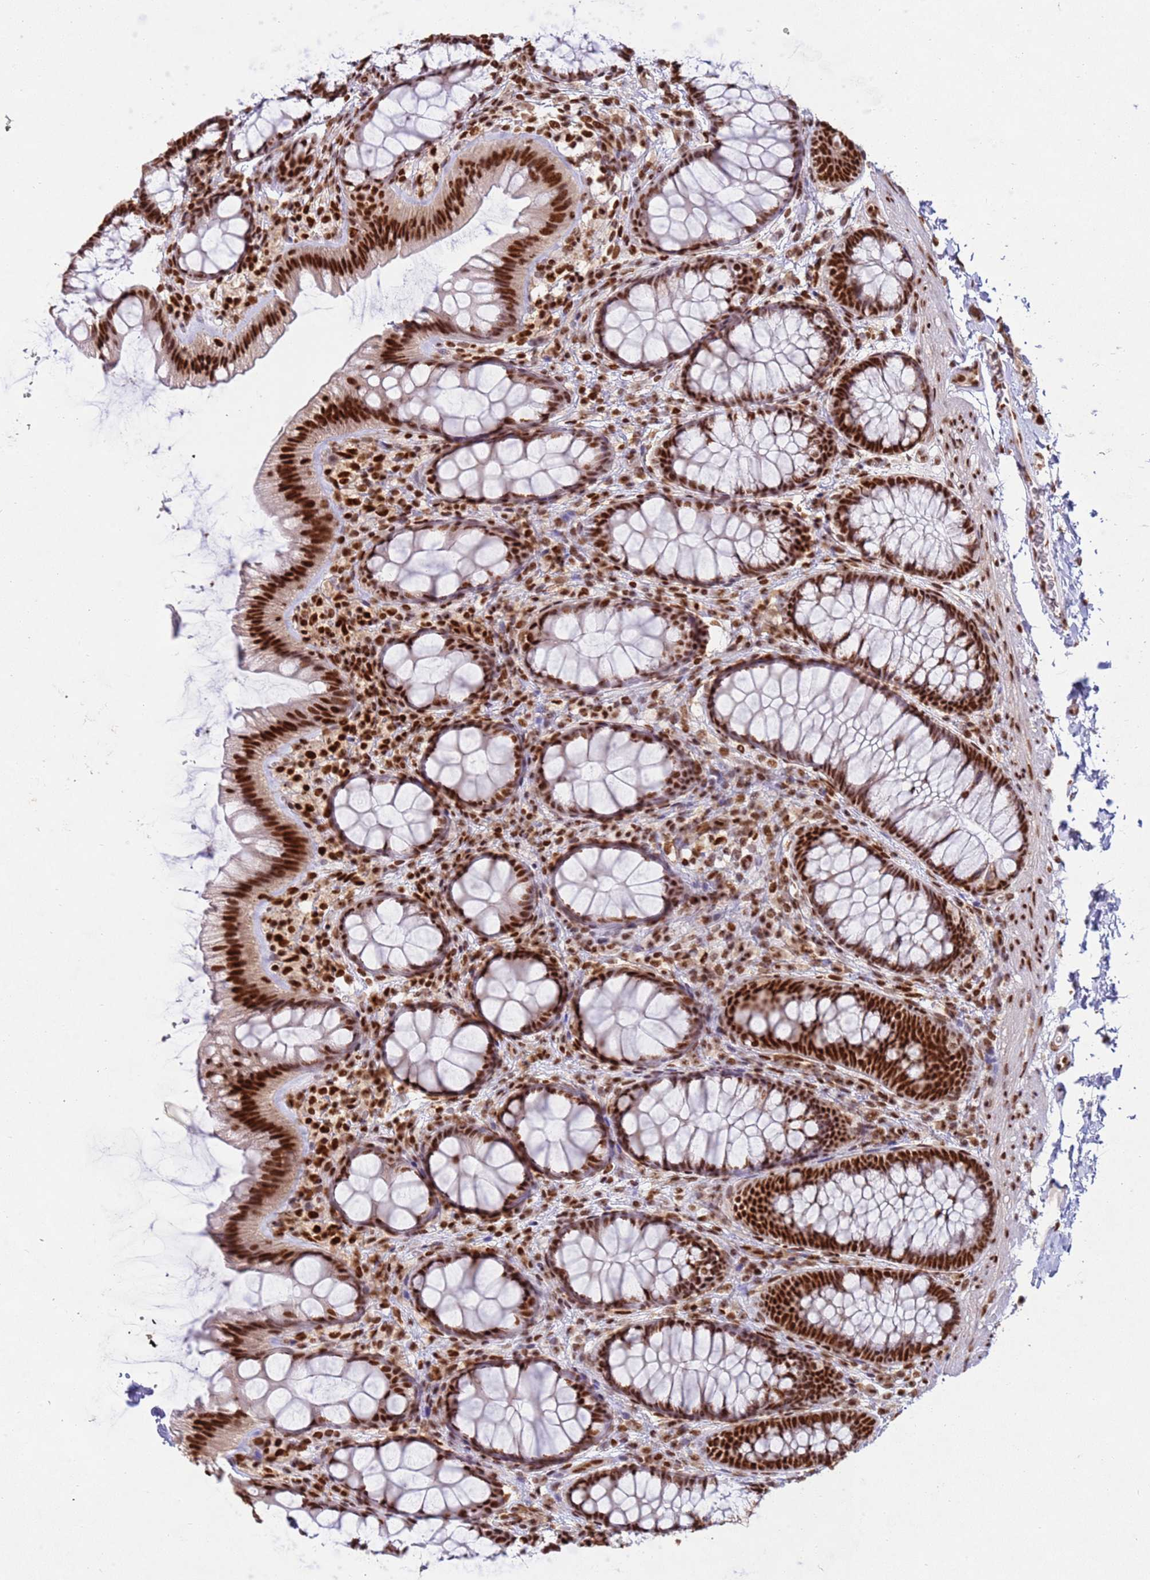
{"staining": {"intensity": "moderate", "quantity": ">75%", "location": "nuclear"}, "tissue": "colon", "cell_type": "Endothelial cells", "image_type": "normal", "snomed": [{"axis": "morphology", "description": "Normal tissue, NOS"}, {"axis": "topography", "description": "Colon"}], "caption": "Immunohistochemistry of benign colon exhibits medium levels of moderate nuclear expression in approximately >75% of endothelial cells. The protein is stained brown, and the nuclei are stained in blue (DAB IHC with brightfield microscopy, high magnification).", "gene": "ESF1", "patient": {"sex": "male", "age": 46}}